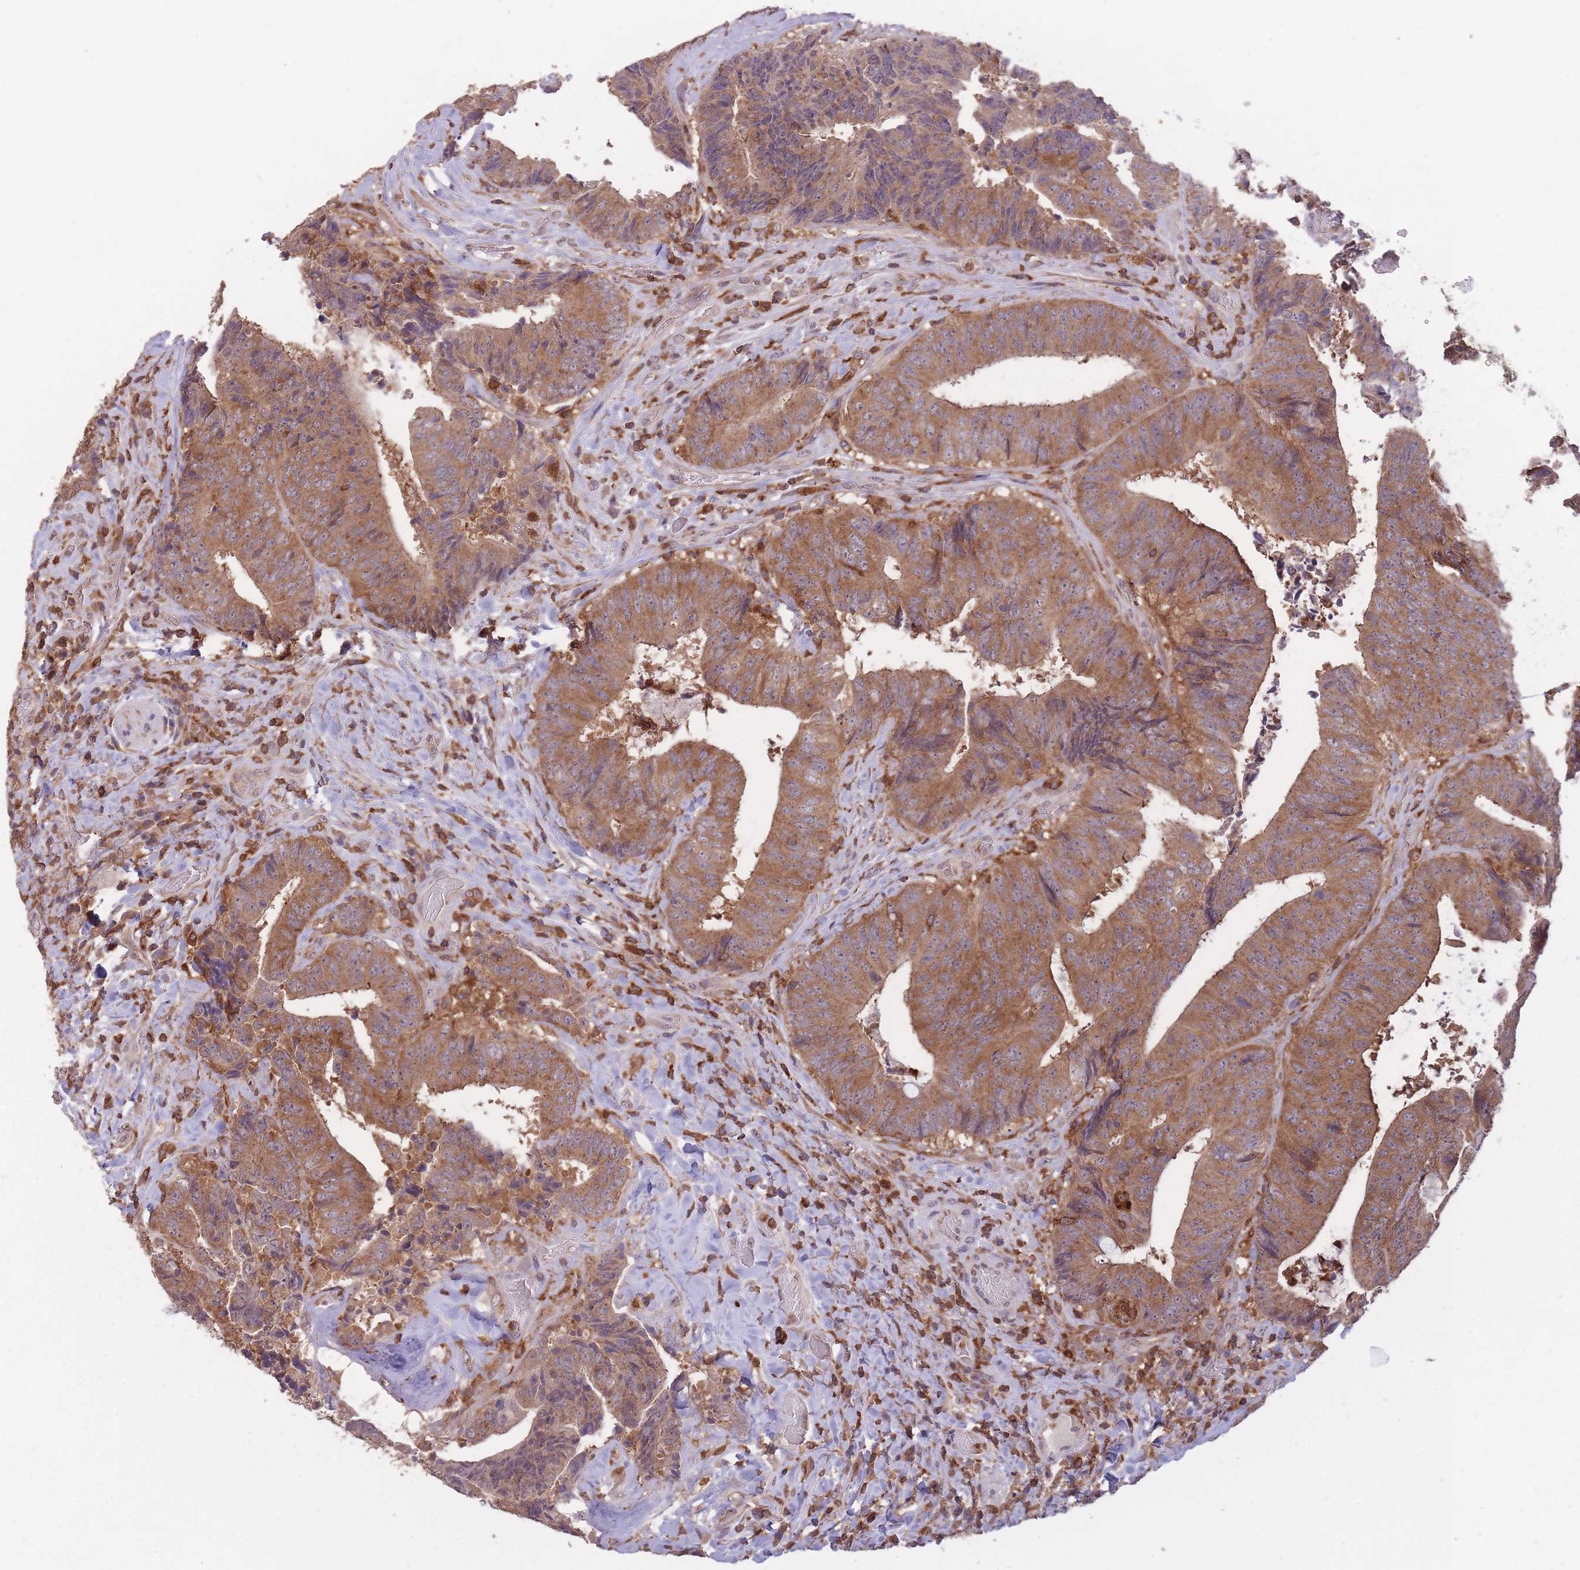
{"staining": {"intensity": "moderate", "quantity": ">75%", "location": "cytoplasmic/membranous"}, "tissue": "colorectal cancer", "cell_type": "Tumor cells", "image_type": "cancer", "snomed": [{"axis": "morphology", "description": "Adenocarcinoma, NOS"}, {"axis": "topography", "description": "Rectum"}], "caption": "Immunohistochemistry staining of colorectal cancer (adenocarcinoma), which demonstrates medium levels of moderate cytoplasmic/membranous staining in approximately >75% of tumor cells indicating moderate cytoplasmic/membranous protein staining. The staining was performed using DAB (3,3'-diaminobenzidine) (brown) for protein detection and nuclei were counterstained in hematoxylin (blue).", "gene": "GMIP", "patient": {"sex": "male", "age": 72}}